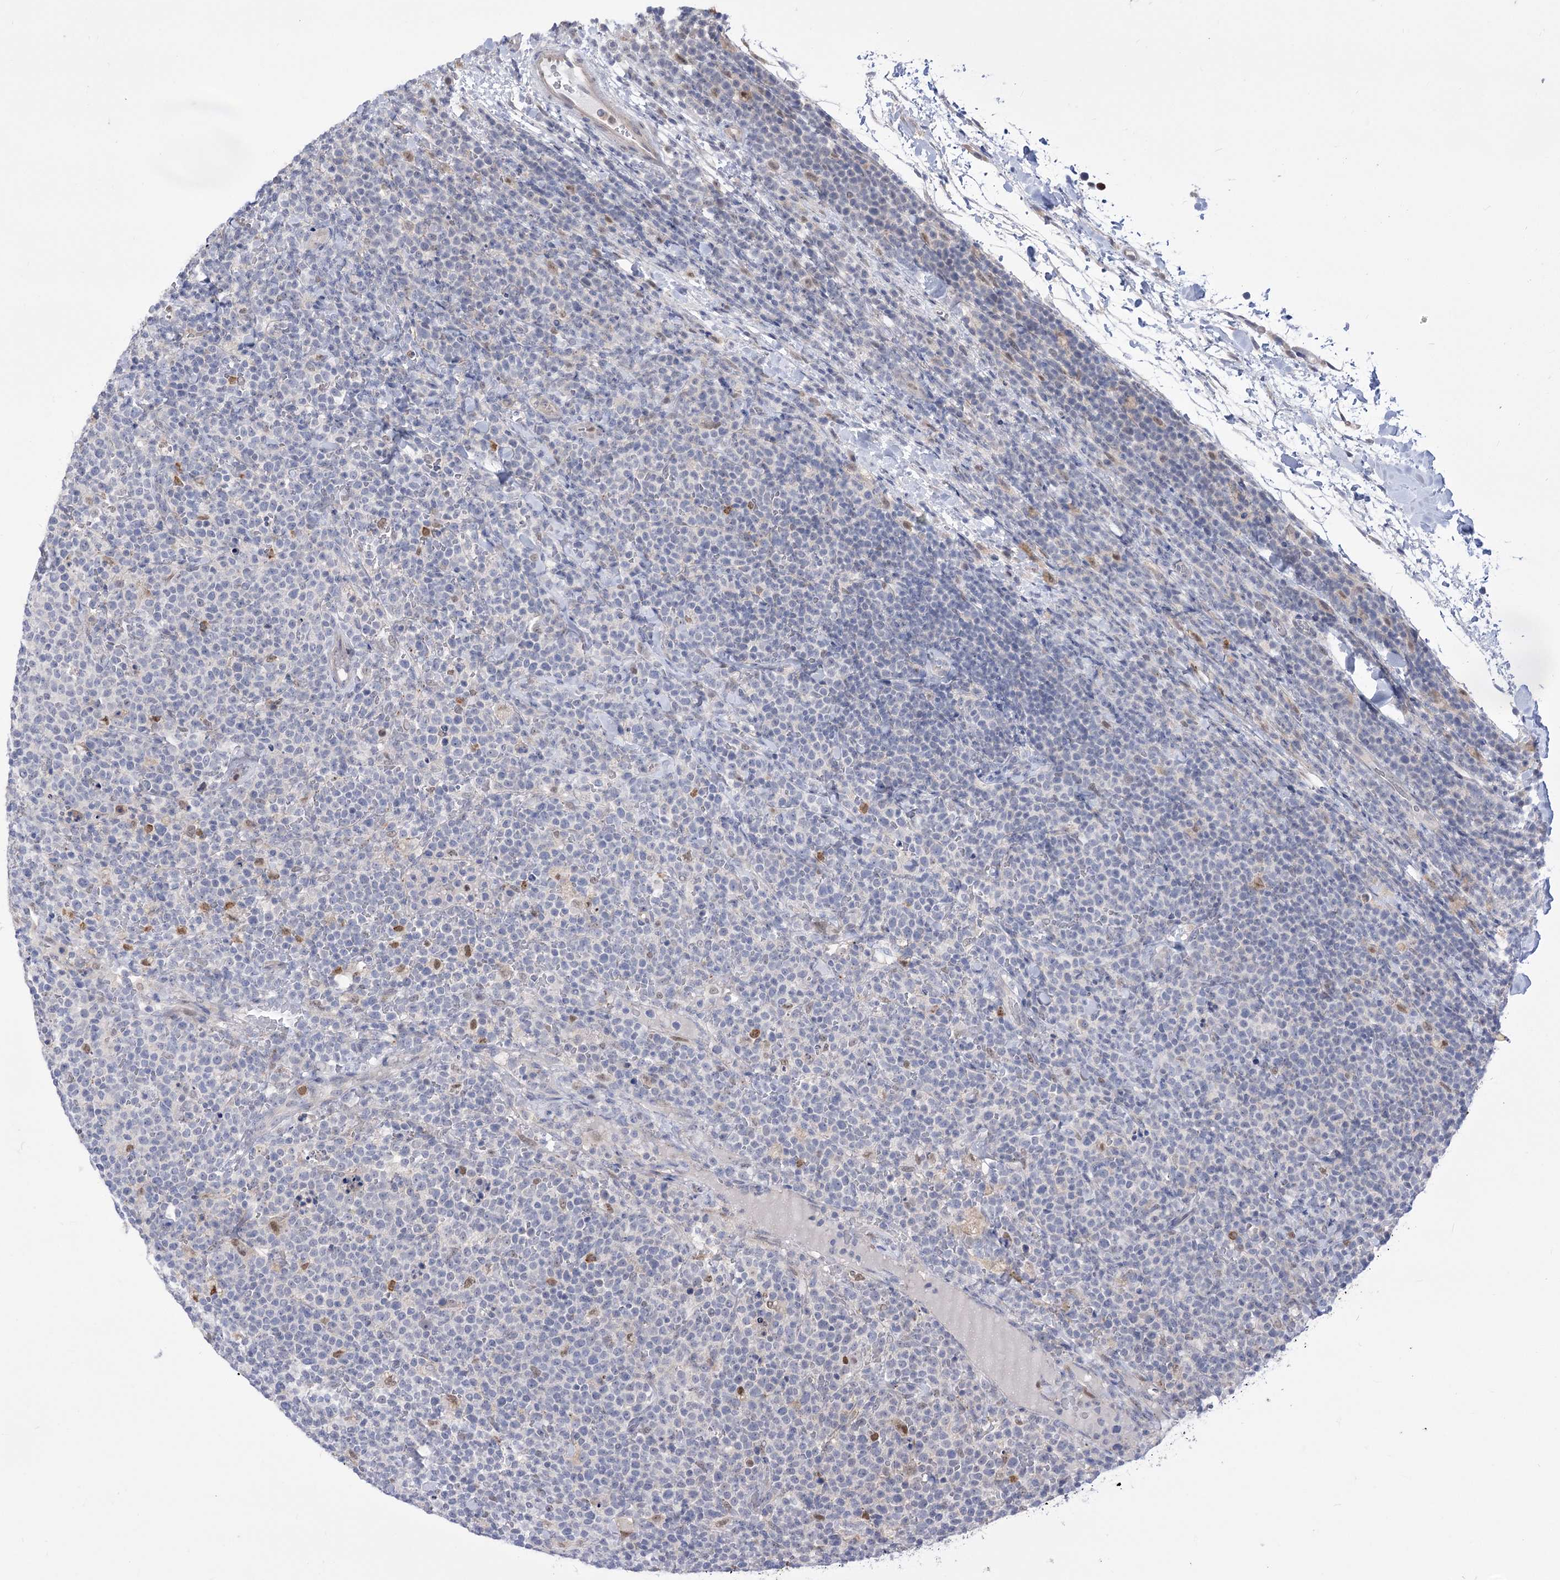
{"staining": {"intensity": "negative", "quantity": "none", "location": "none"}, "tissue": "lymphoma", "cell_type": "Tumor cells", "image_type": "cancer", "snomed": [{"axis": "morphology", "description": "Malignant lymphoma, non-Hodgkin's type, High grade"}, {"axis": "topography", "description": "Lymph node"}], "caption": "Human lymphoma stained for a protein using immunohistochemistry displays no staining in tumor cells.", "gene": "SIAE", "patient": {"sex": "male", "age": 61}}